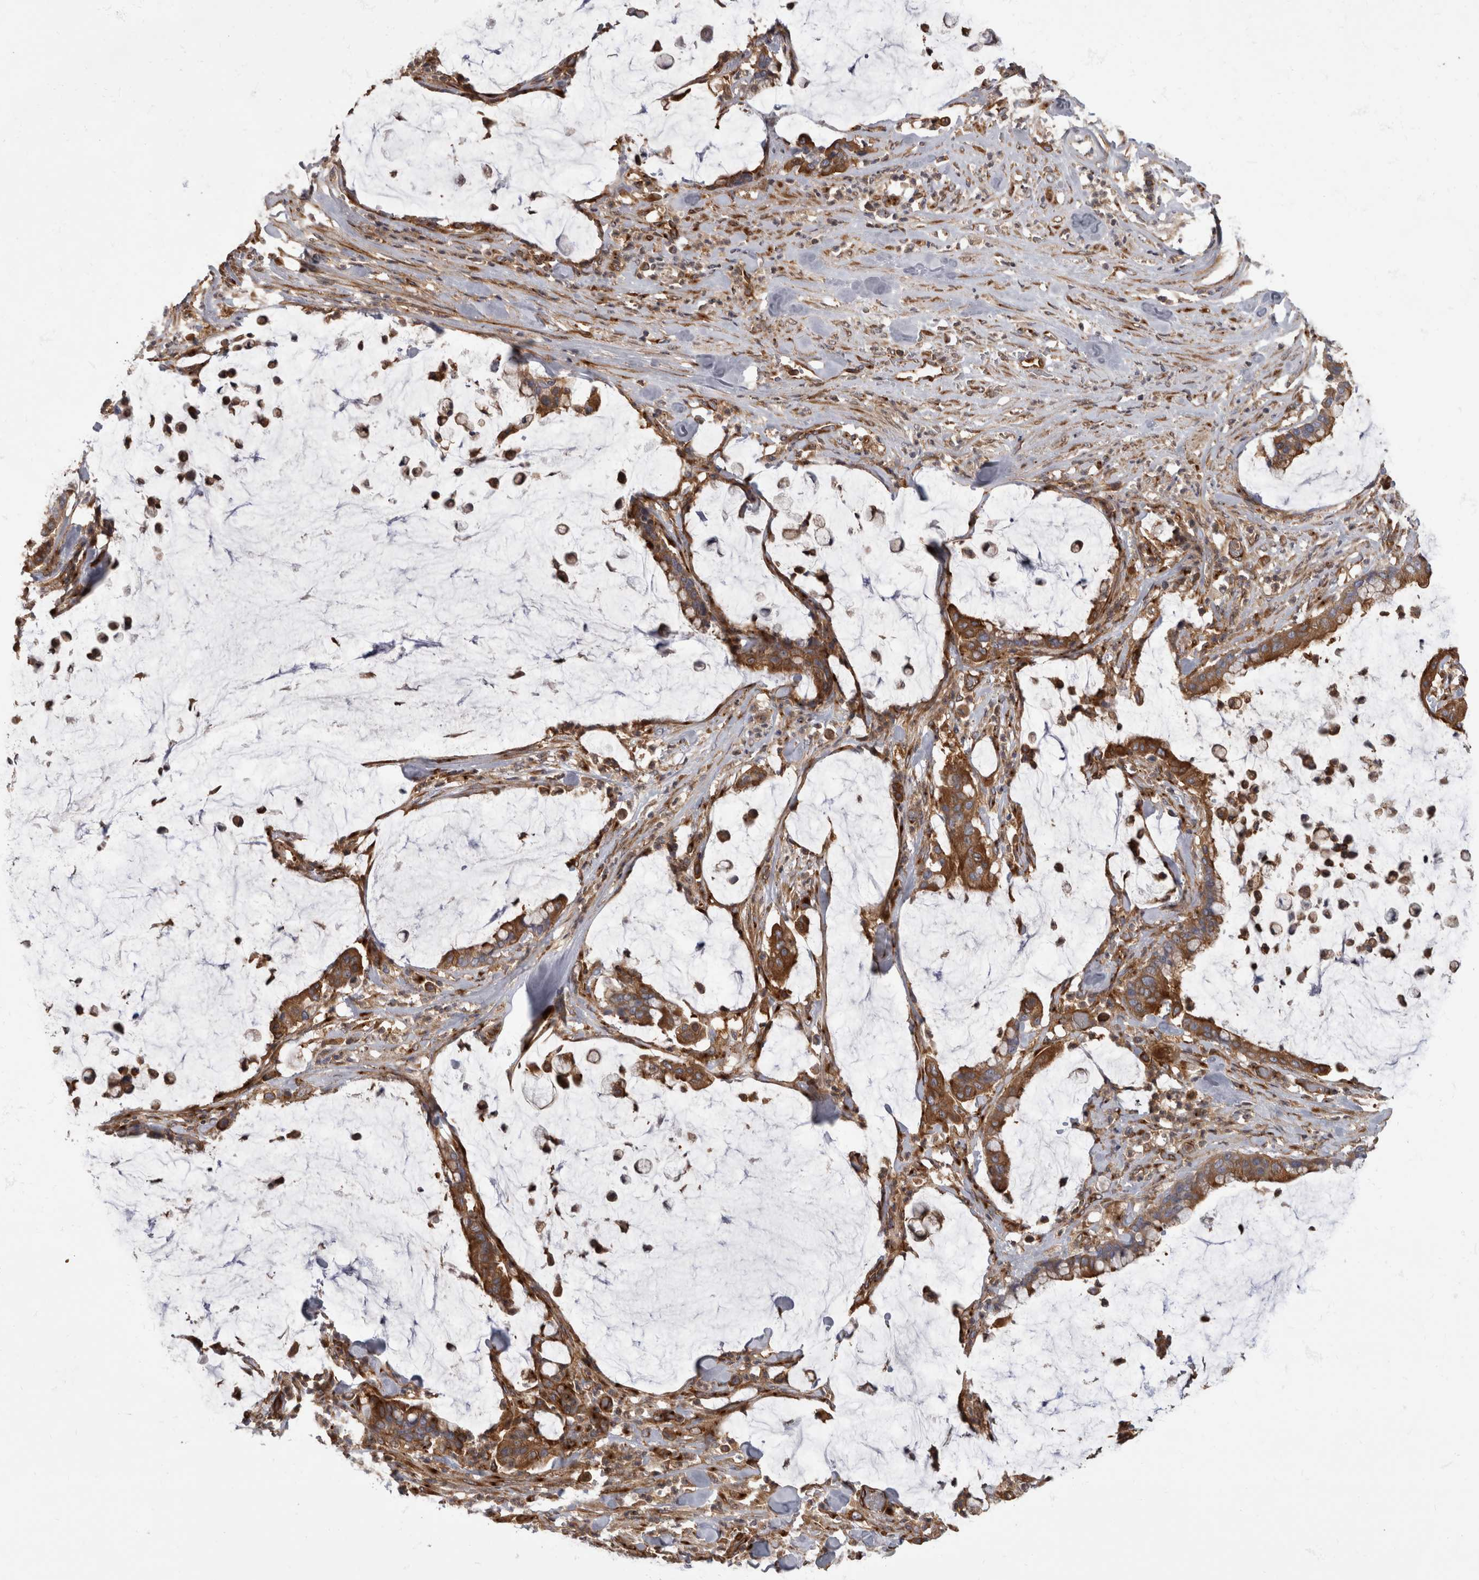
{"staining": {"intensity": "moderate", "quantity": ">75%", "location": "cytoplasmic/membranous"}, "tissue": "pancreatic cancer", "cell_type": "Tumor cells", "image_type": "cancer", "snomed": [{"axis": "morphology", "description": "Adenocarcinoma, NOS"}, {"axis": "topography", "description": "Pancreas"}], "caption": "About >75% of tumor cells in adenocarcinoma (pancreatic) exhibit moderate cytoplasmic/membranous protein expression as visualized by brown immunohistochemical staining.", "gene": "HOOK3", "patient": {"sex": "male", "age": 41}}